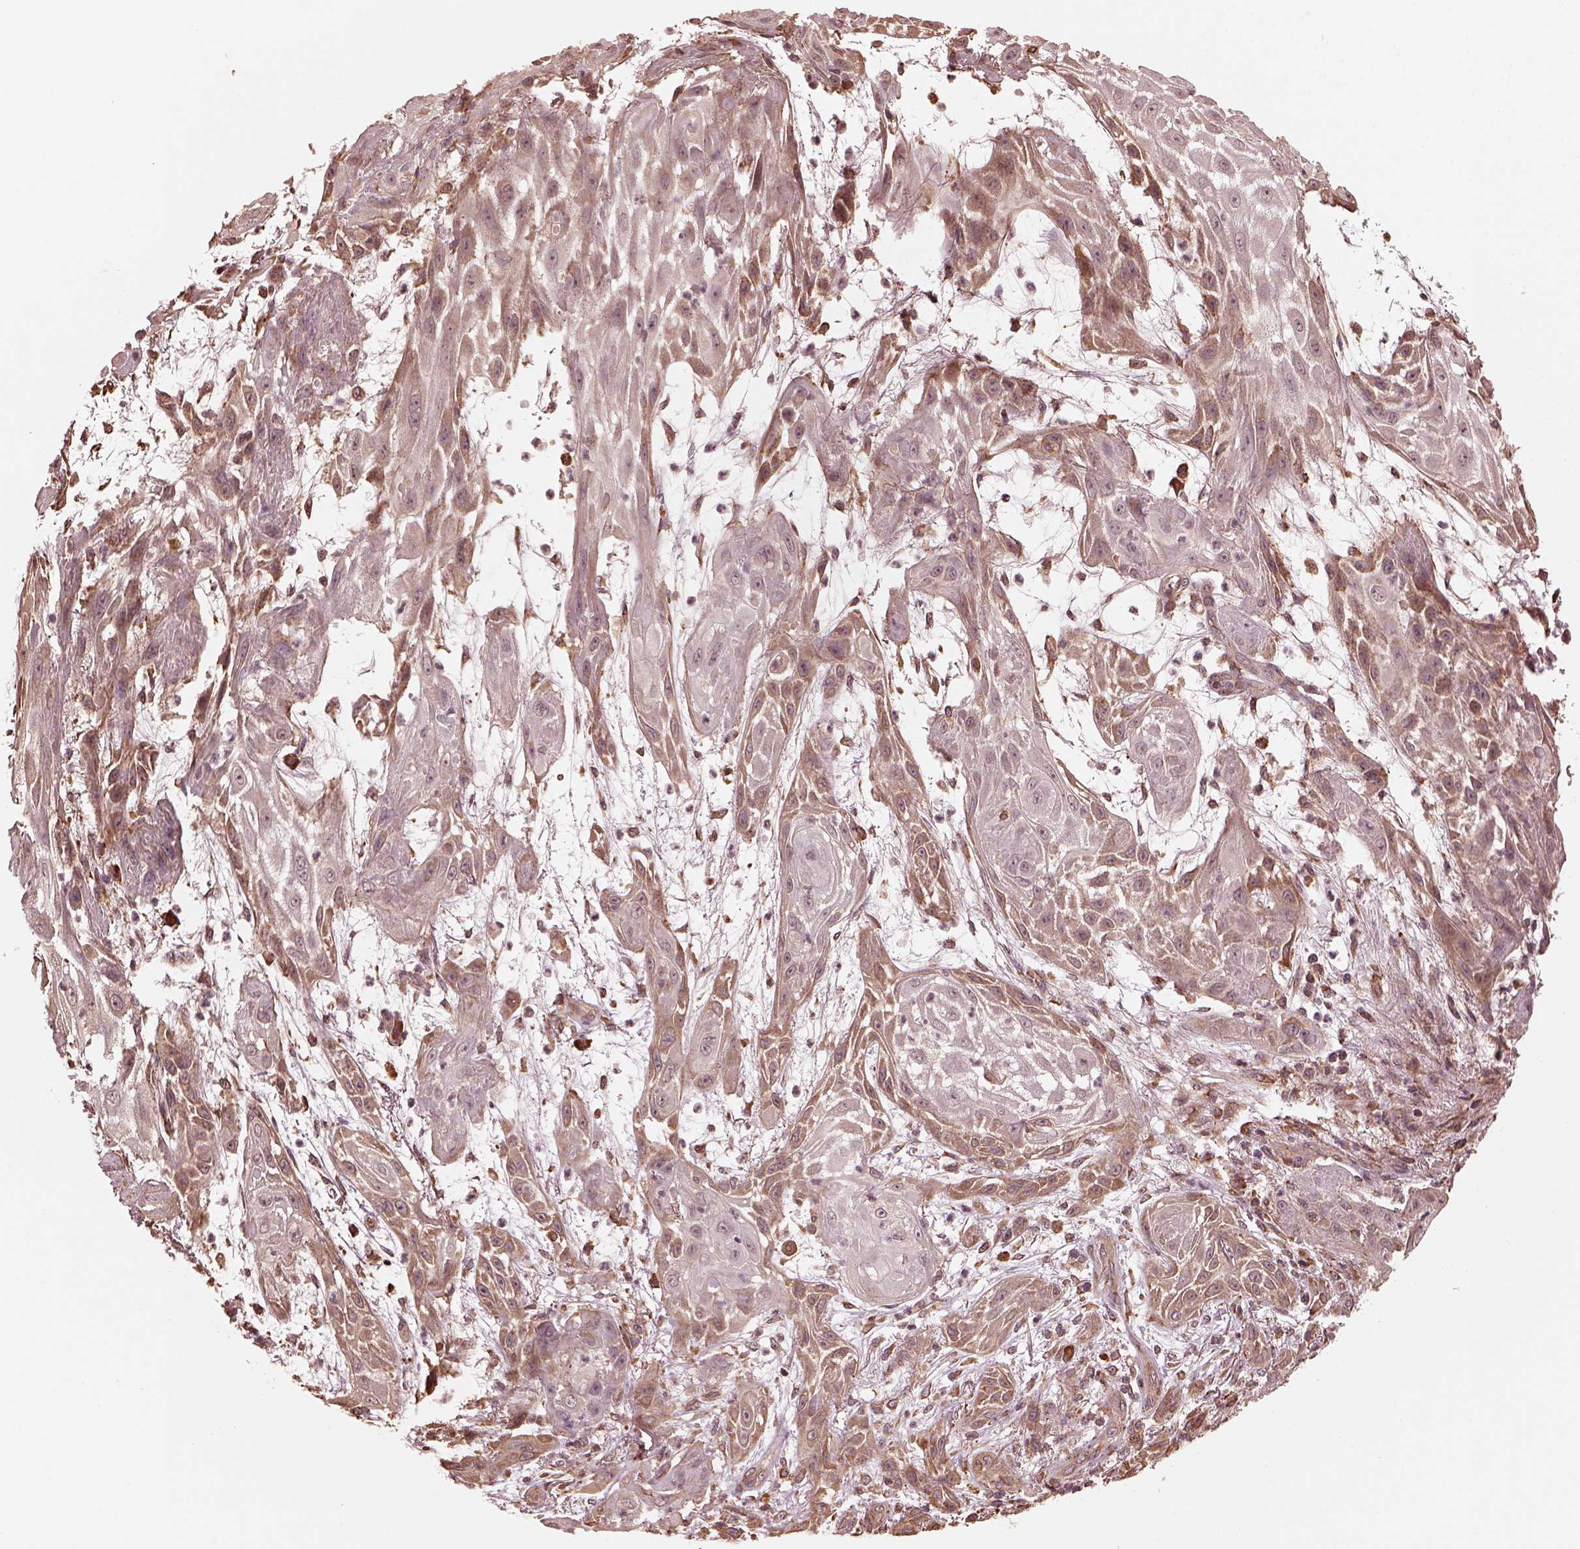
{"staining": {"intensity": "weak", "quantity": "25%-75%", "location": "cytoplasmic/membranous"}, "tissue": "skin cancer", "cell_type": "Tumor cells", "image_type": "cancer", "snomed": [{"axis": "morphology", "description": "Squamous cell carcinoma, NOS"}, {"axis": "topography", "description": "Skin"}], "caption": "Protein expression analysis of human squamous cell carcinoma (skin) reveals weak cytoplasmic/membranous expression in about 25%-75% of tumor cells.", "gene": "ZNF292", "patient": {"sex": "male", "age": 62}}